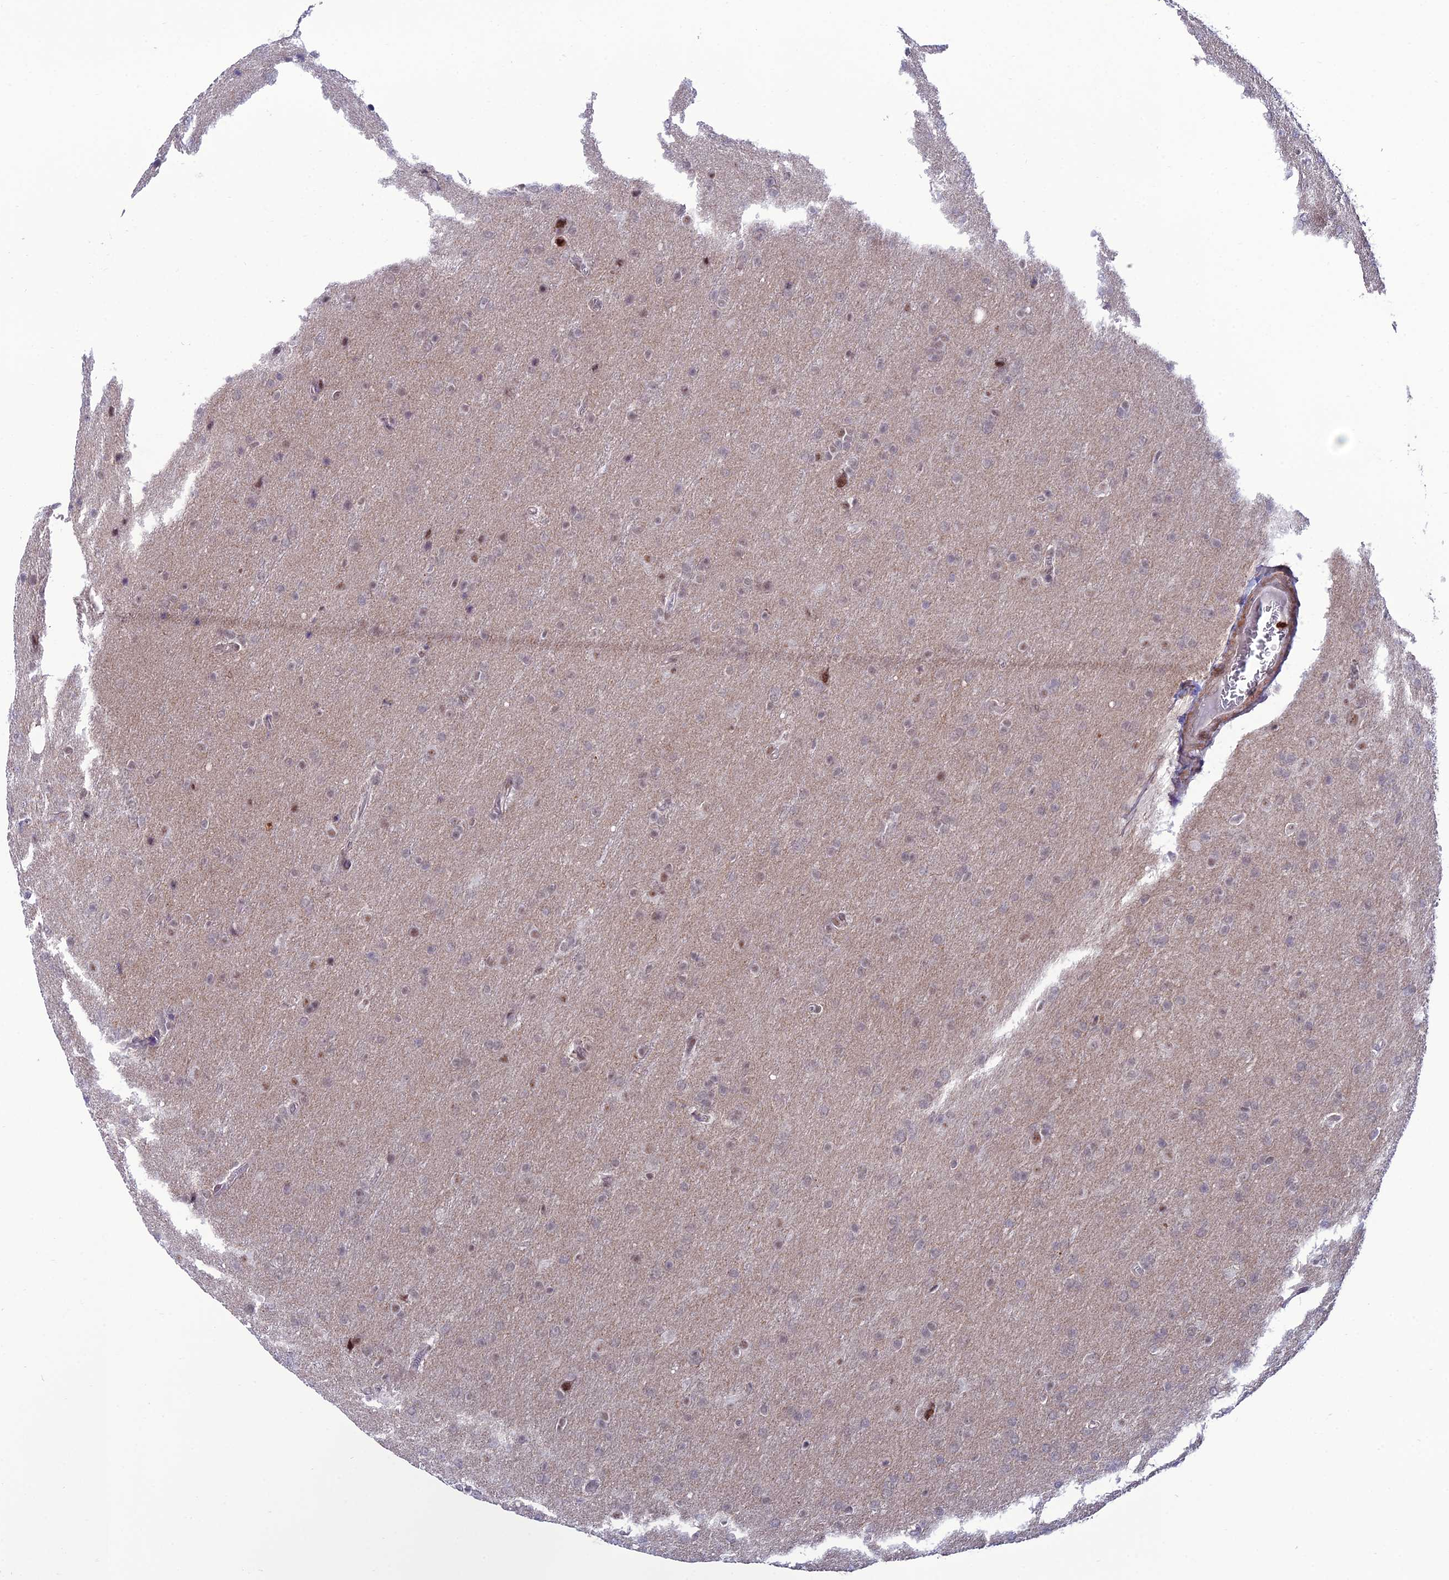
{"staining": {"intensity": "weak", "quantity": "<25%", "location": "nuclear"}, "tissue": "glioma", "cell_type": "Tumor cells", "image_type": "cancer", "snomed": [{"axis": "morphology", "description": "Glioma, malignant, Low grade"}, {"axis": "topography", "description": "Brain"}], "caption": "Image shows no protein positivity in tumor cells of glioma tissue.", "gene": "COL6A6", "patient": {"sex": "female", "age": 32}}